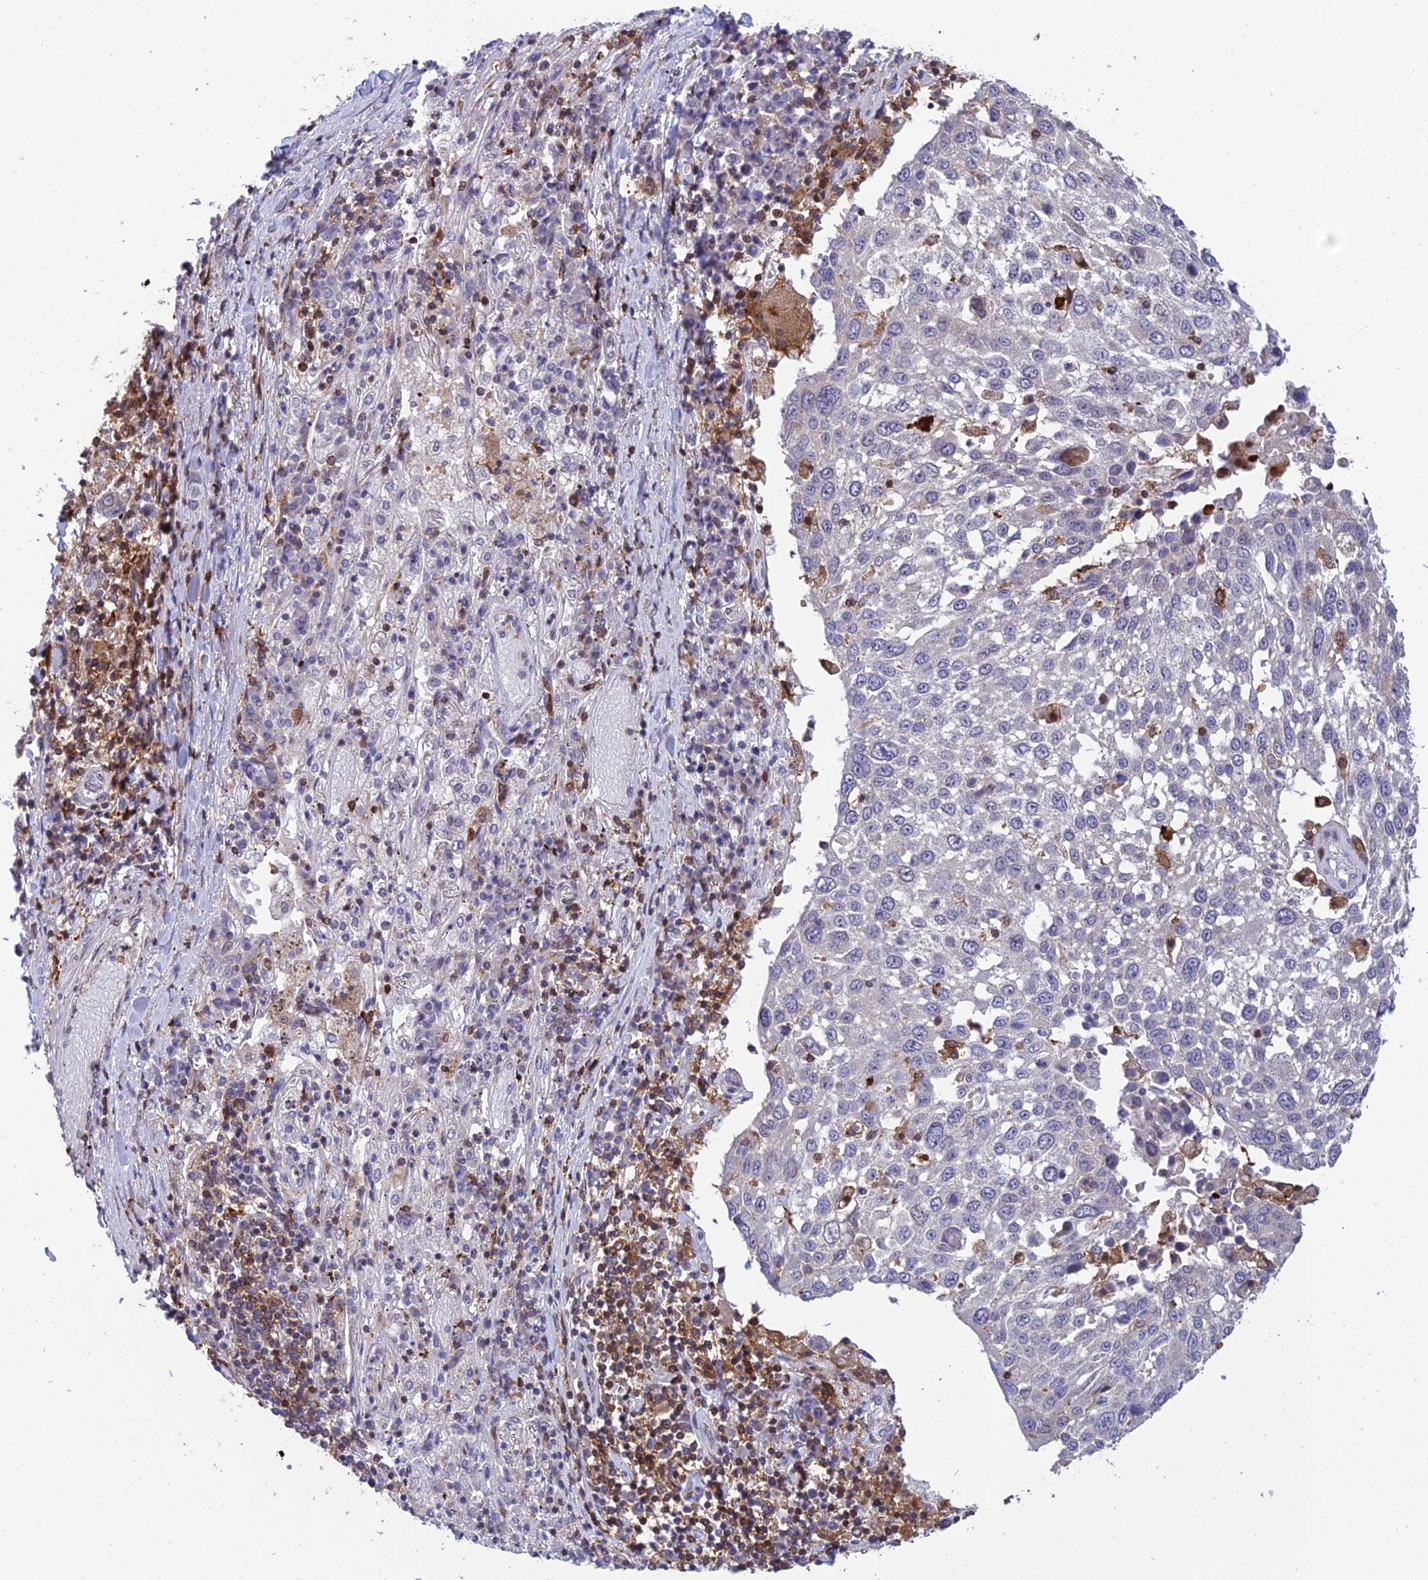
{"staining": {"intensity": "negative", "quantity": "none", "location": "none"}, "tissue": "lung cancer", "cell_type": "Tumor cells", "image_type": "cancer", "snomed": [{"axis": "morphology", "description": "Squamous cell carcinoma, NOS"}, {"axis": "topography", "description": "Lung"}], "caption": "IHC of squamous cell carcinoma (lung) exhibits no staining in tumor cells.", "gene": "FAM76A", "patient": {"sex": "male", "age": 65}}